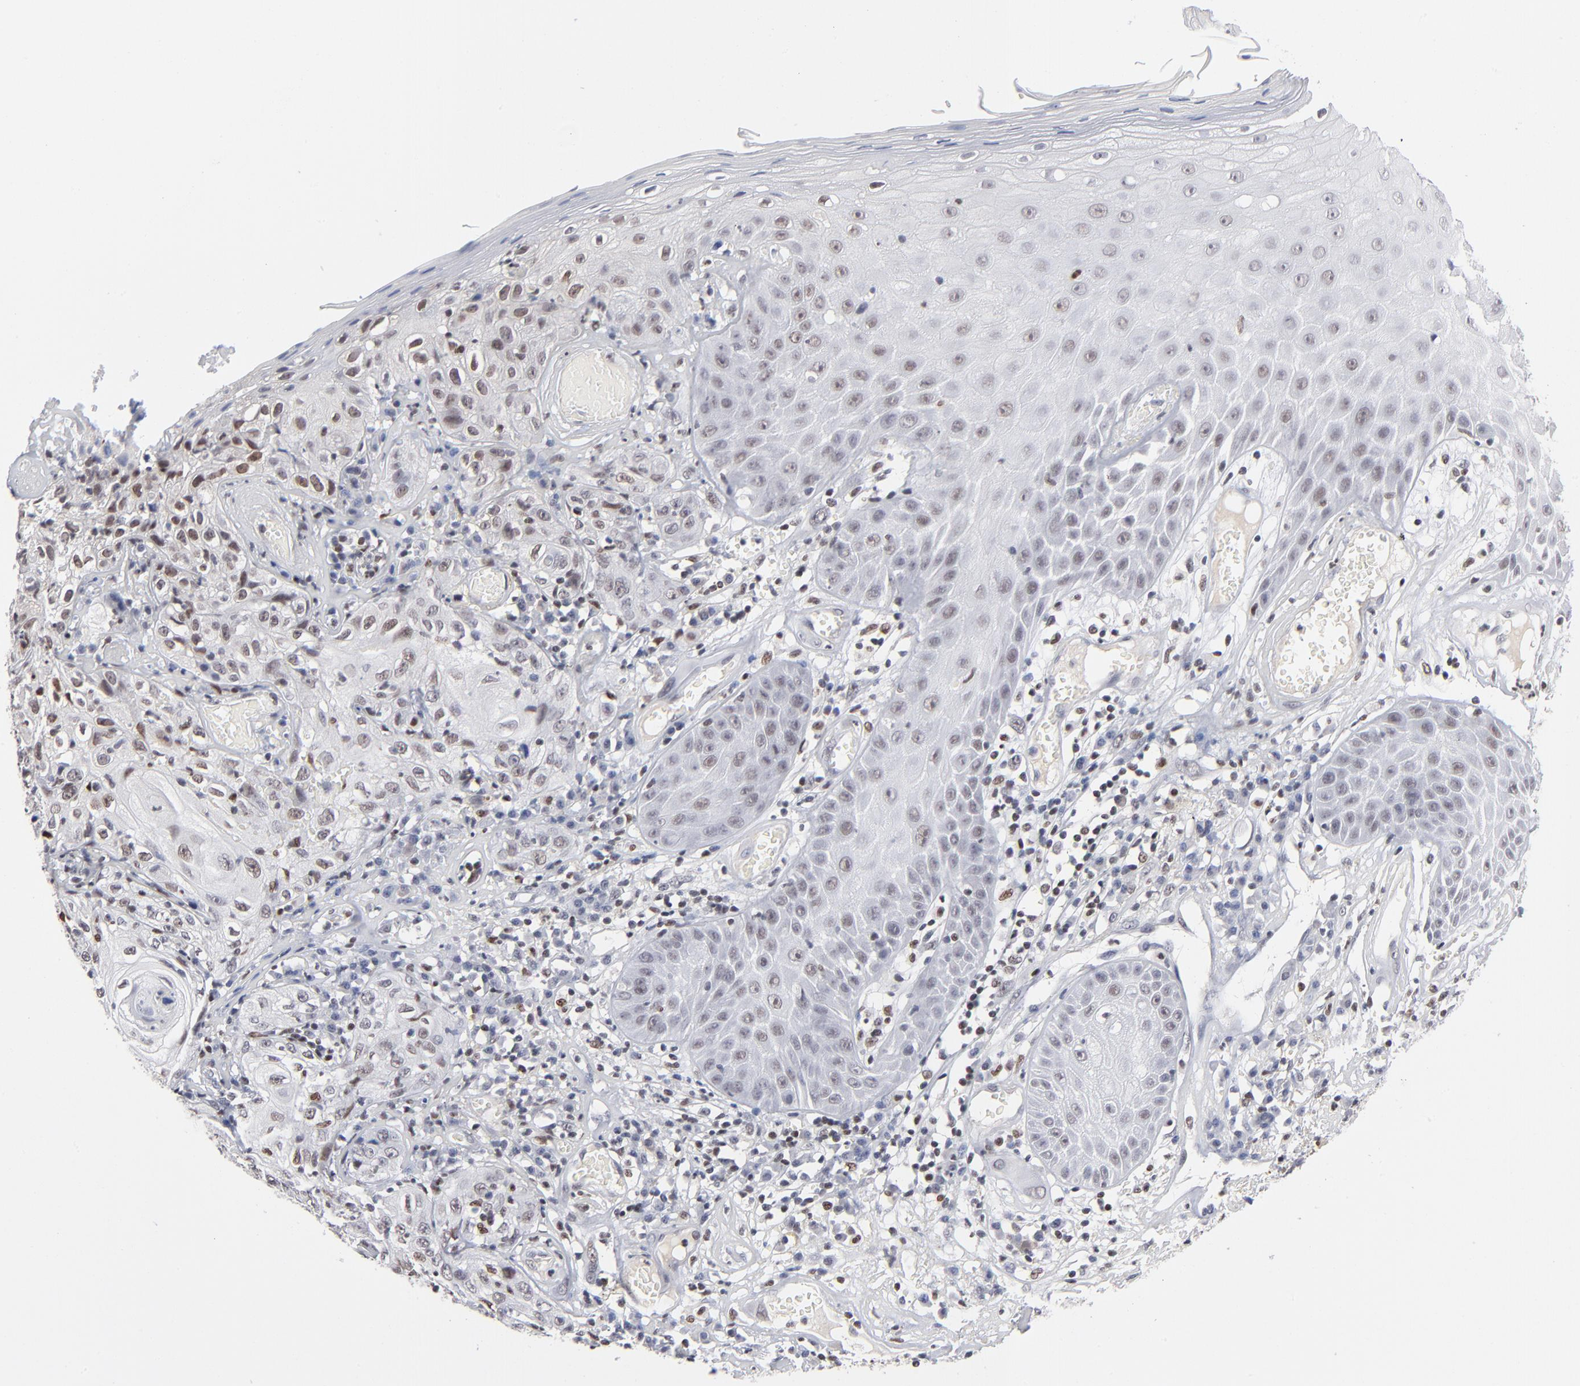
{"staining": {"intensity": "weak", "quantity": "25%-75%", "location": "nuclear"}, "tissue": "skin cancer", "cell_type": "Tumor cells", "image_type": "cancer", "snomed": [{"axis": "morphology", "description": "Squamous cell carcinoma, NOS"}, {"axis": "topography", "description": "Skin"}], "caption": "There is low levels of weak nuclear expression in tumor cells of skin cancer (squamous cell carcinoma), as demonstrated by immunohistochemical staining (brown color).", "gene": "MAX", "patient": {"sex": "male", "age": 65}}